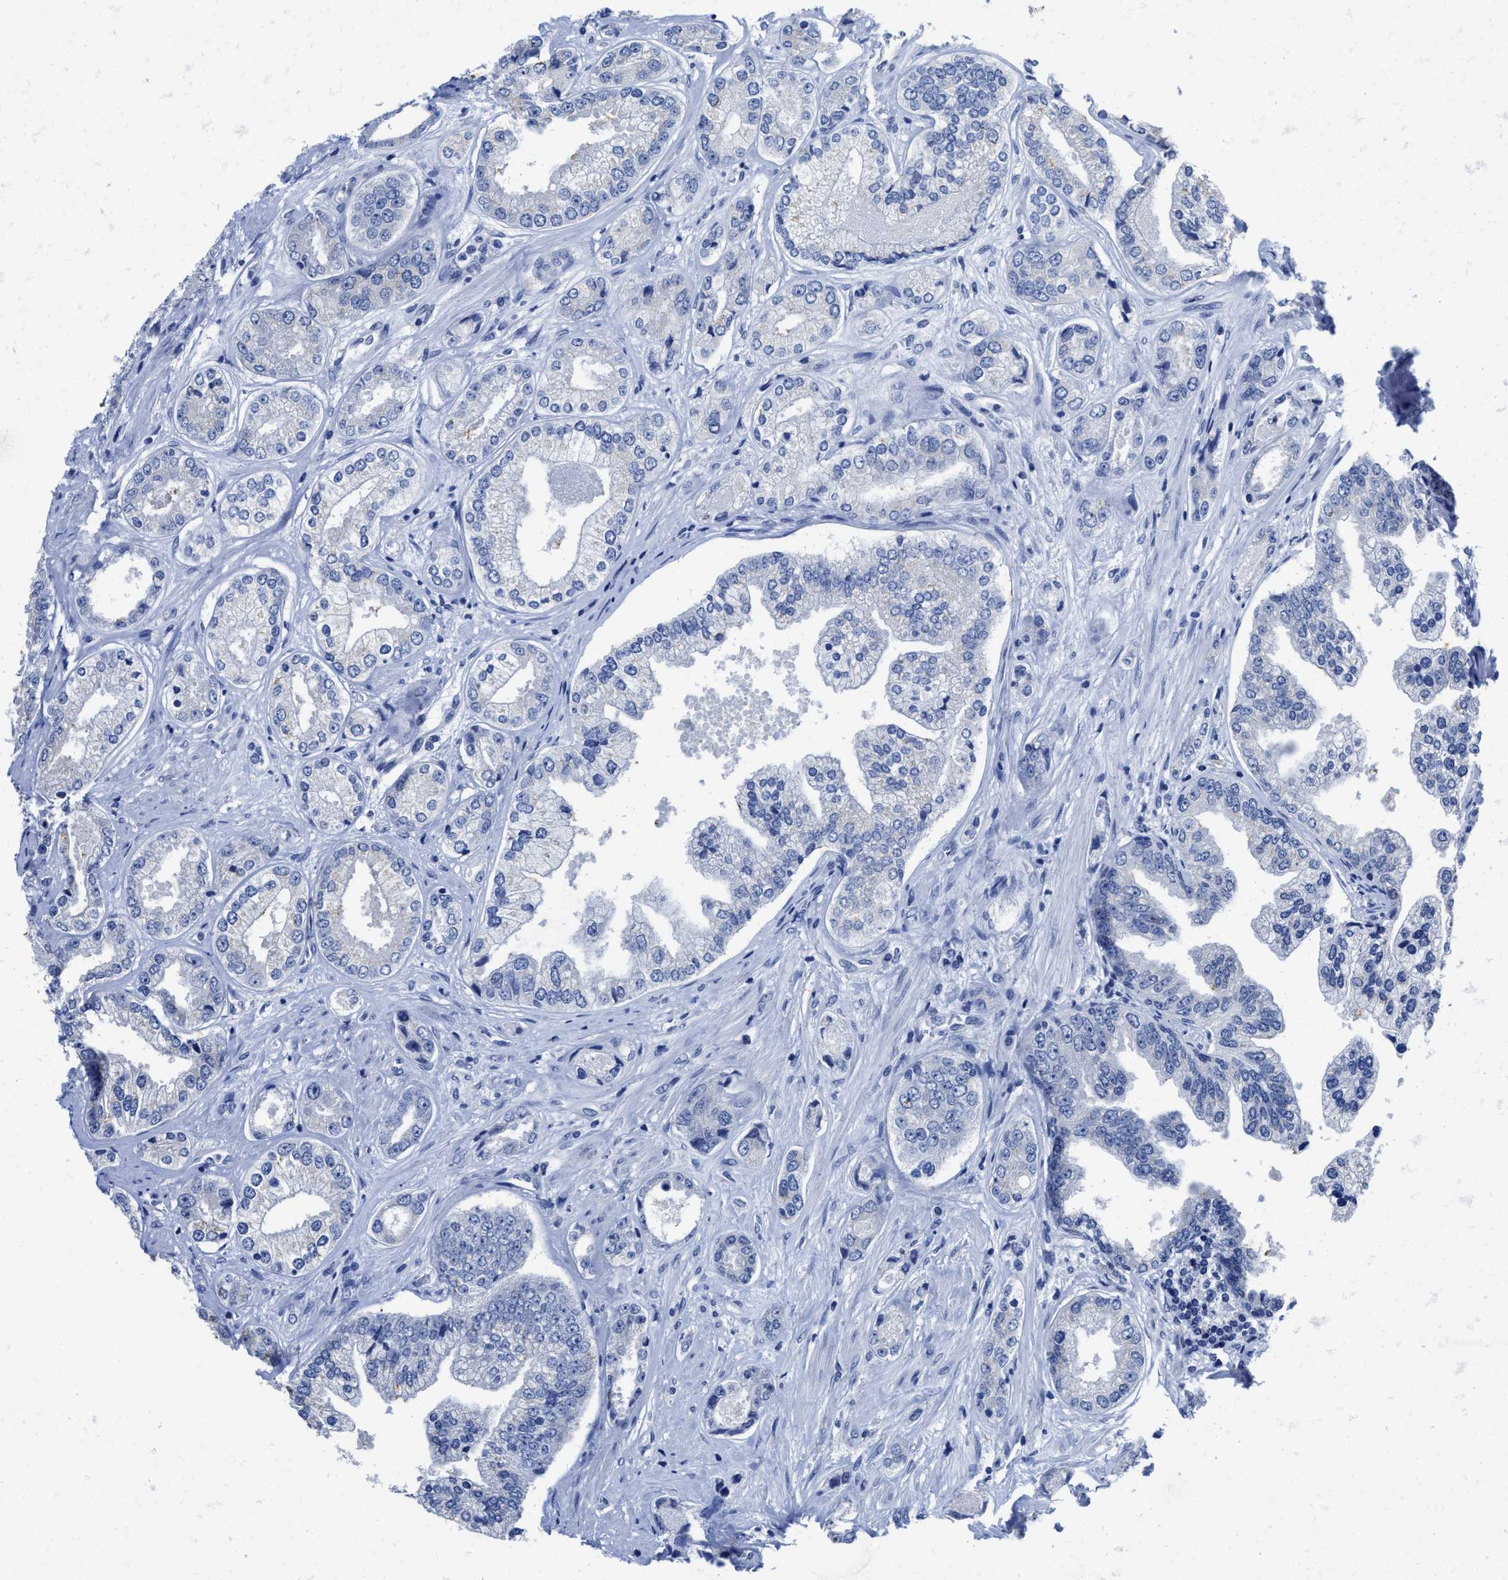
{"staining": {"intensity": "negative", "quantity": "none", "location": "none"}, "tissue": "prostate cancer", "cell_type": "Tumor cells", "image_type": "cancer", "snomed": [{"axis": "morphology", "description": "Adenocarcinoma, High grade"}, {"axis": "topography", "description": "Prostate"}], "caption": "Tumor cells show no significant expression in prostate high-grade adenocarcinoma. (Stains: DAB (3,3'-diaminobenzidine) immunohistochemistry (IHC) with hematoxylin counter stain, Microscopy: brightfield microscopy at high magnification).", "gene": "HOOK1", "patient": {"sex": "male", "age": 61}}